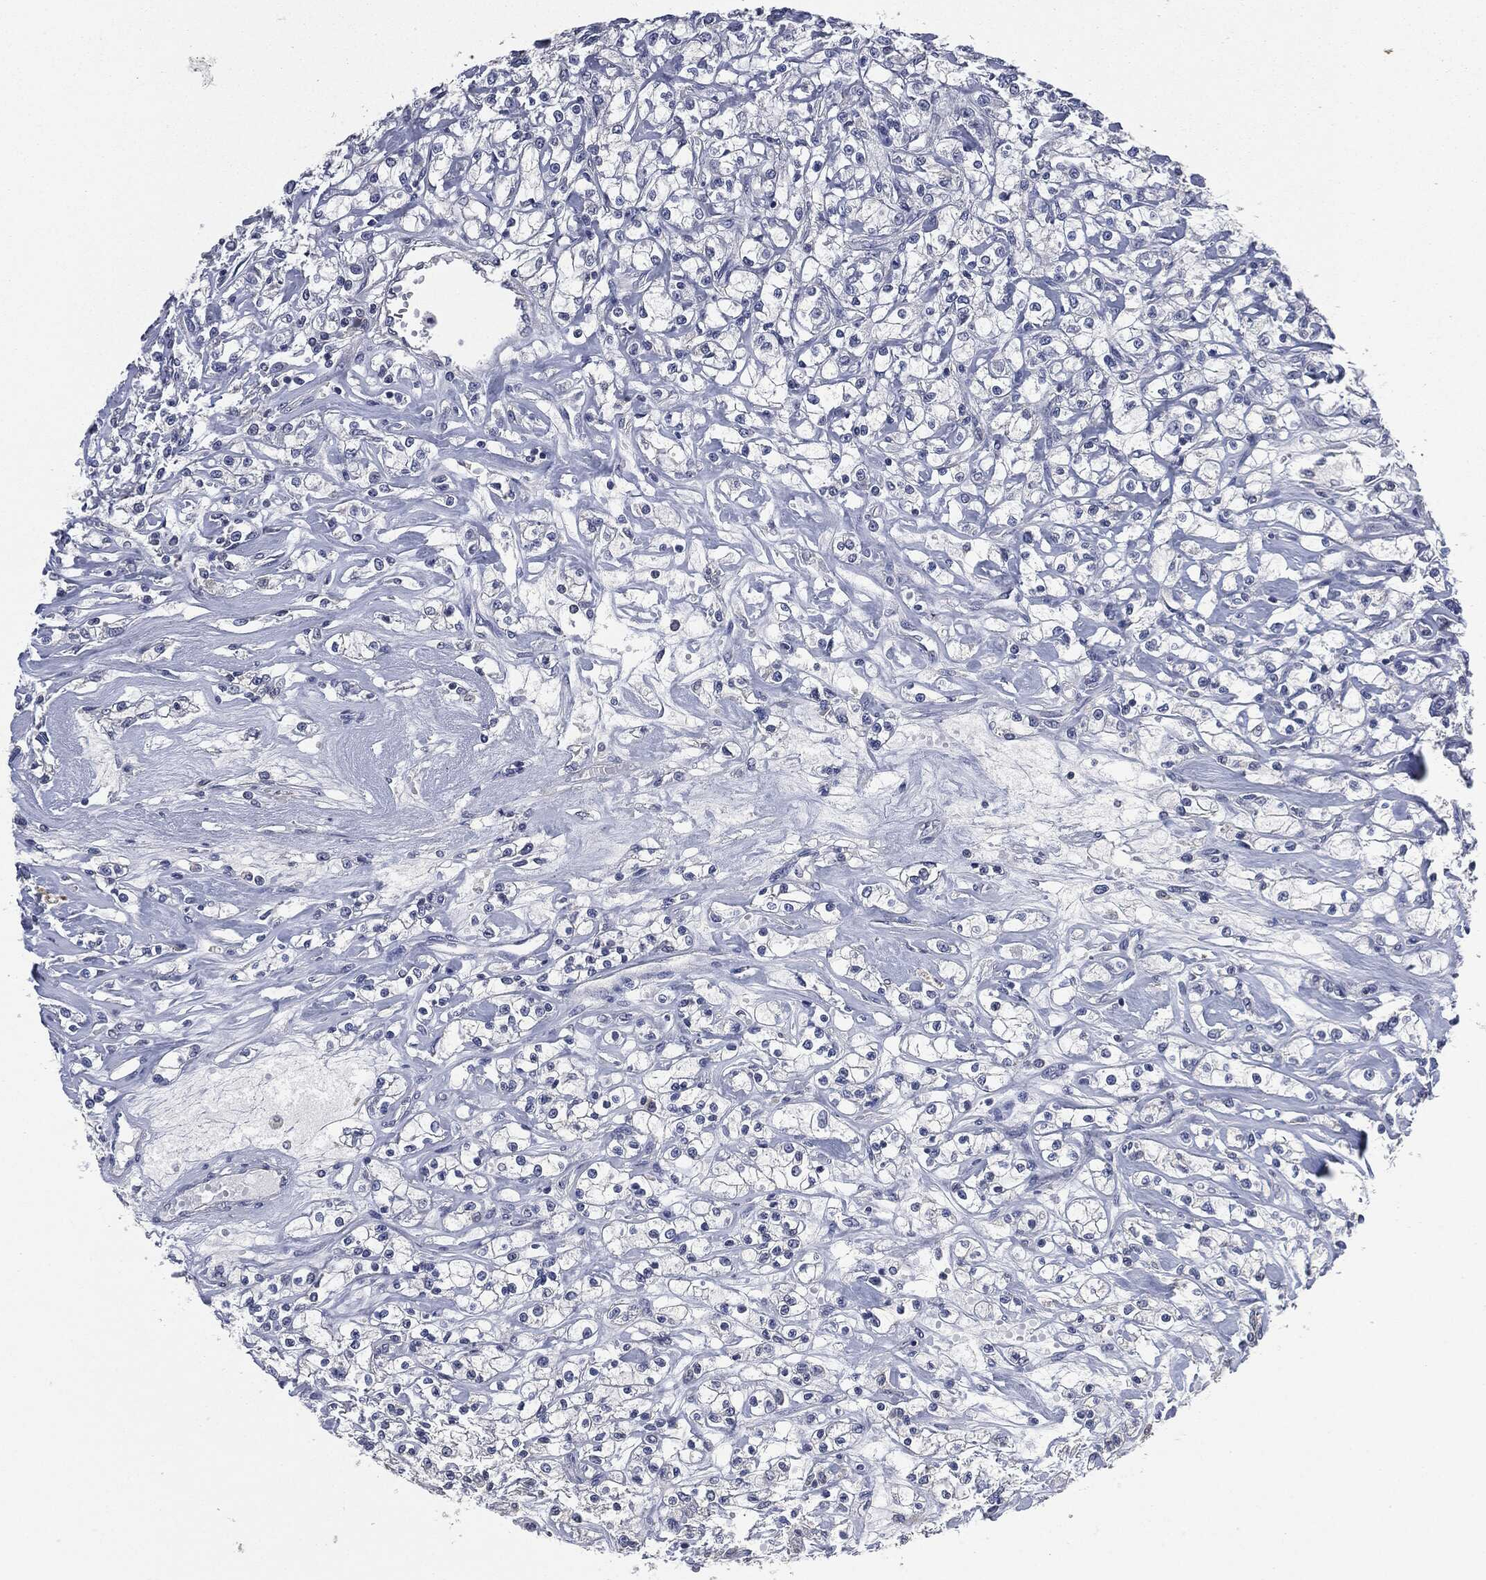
{"staining": {"intensity": "negative", "quantity": "none", "location": "none"}, "tissue": "renal cancer", "cell_type": "Tumor cells", "image_type": "cancer", "snomed": [{"axis": "morphology", "description": "Adenocarcinoma, NOS"}, {"axis": "topography", "description": "Kidney"}], "caption": "DAB immunohistochemical staining of adenocarcinoma (renal) demonstrates no significant staining in tumor cells. Nuclei are stained in blue.", "gene": "IL1RN", "patient": {"sex": "female", "age": 59}}